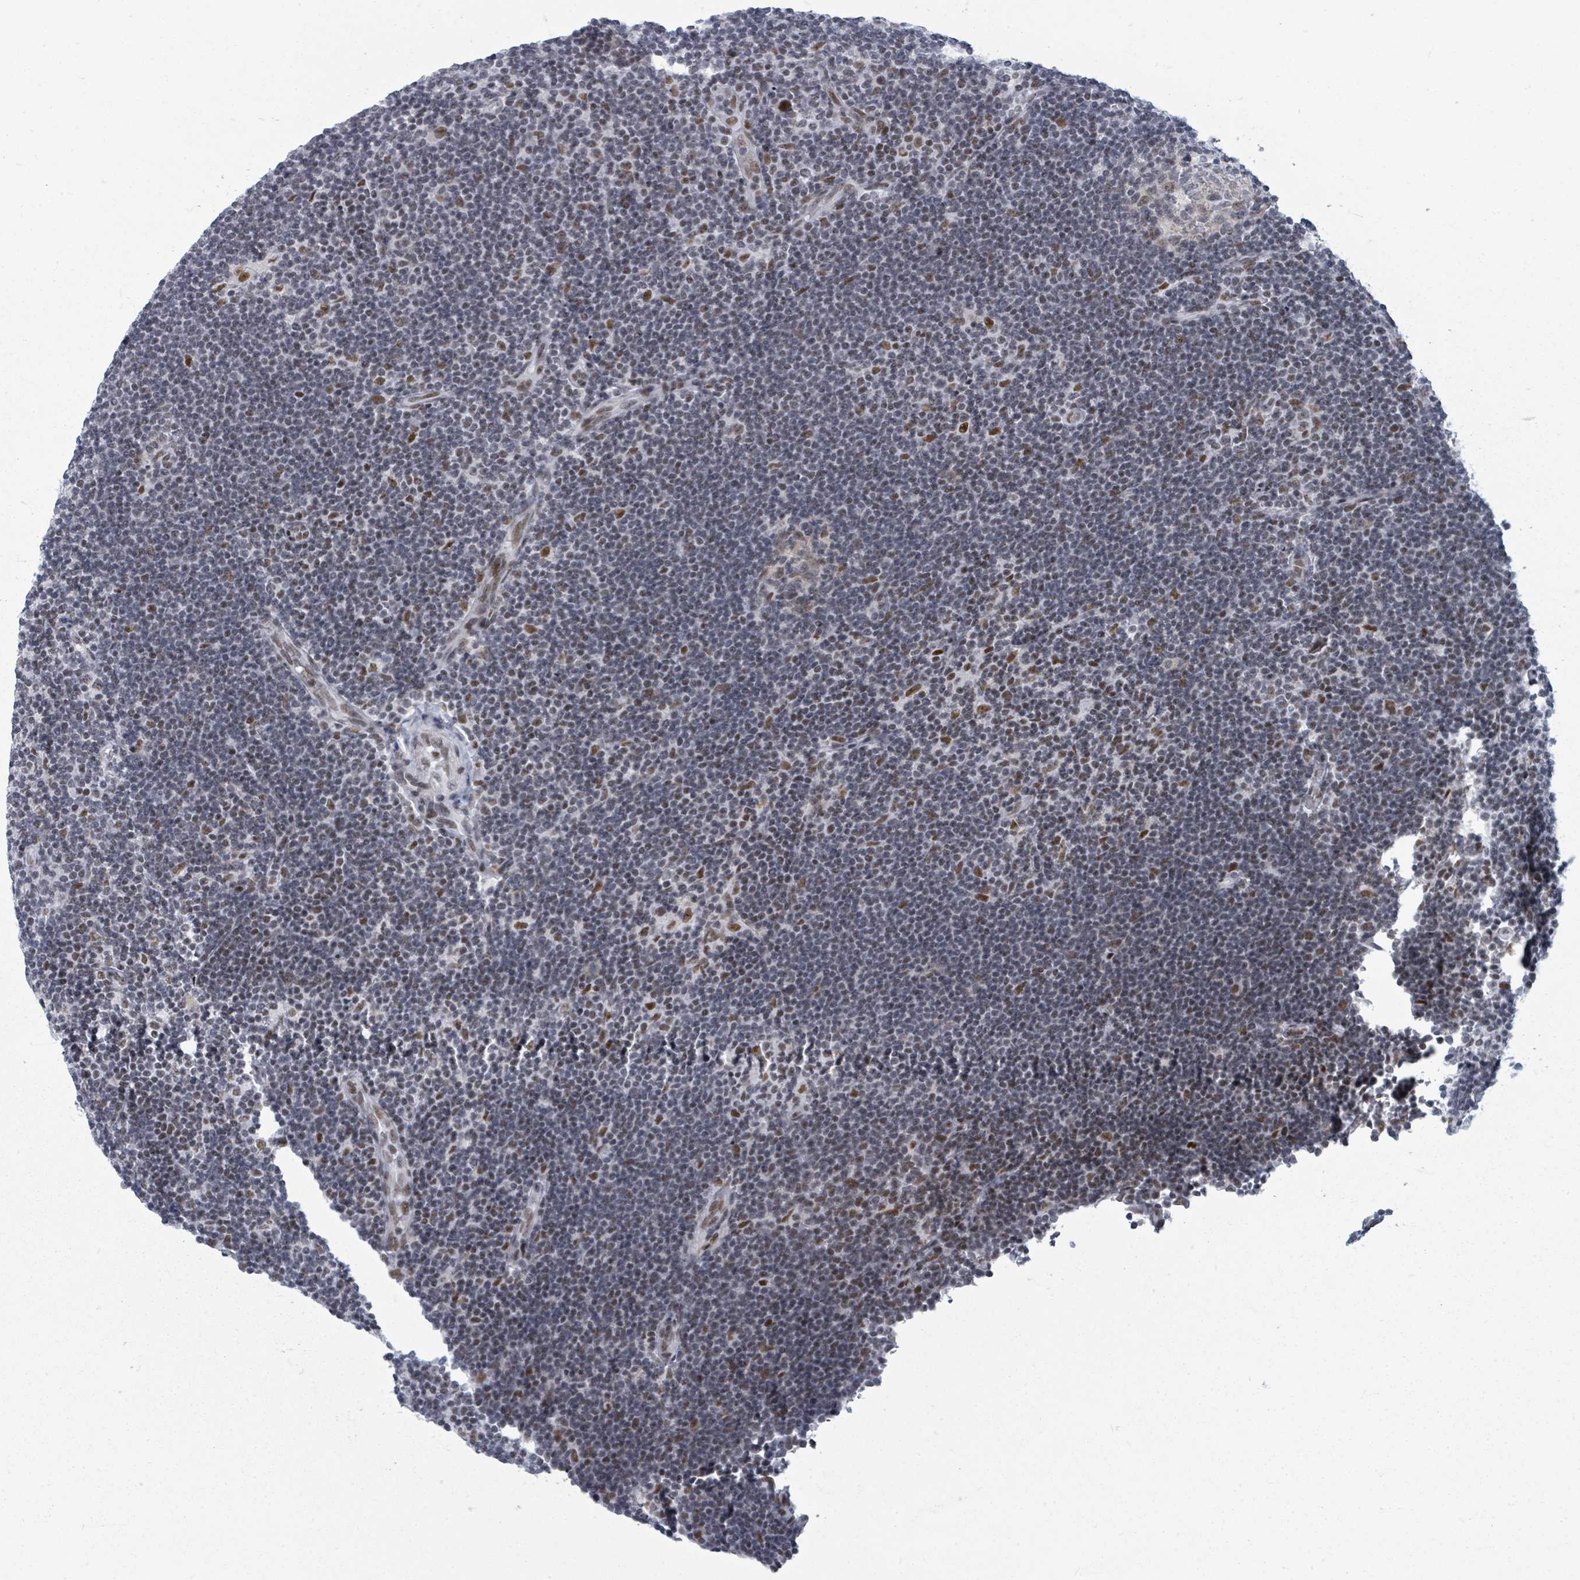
{"staining": {"intensity": "moderate", "quantity": "25%-75%", "location": "nuclear"}, "tissue": "lymphoma", "cell_type": "Tumor cells", "image_type": "cancer", "snomed": [{"axis": "morphology", "description": "Hodgkin's disease, NOS"}, {"axis": "topography", "description": "Lymph node"}], "caption": "Moderate nuclear protein positivity is seen in approximately 25%-75% of tumor cells in lymphoma.", "gene": "ERCC5", "patient": {"sex": "female", "age": 57}}